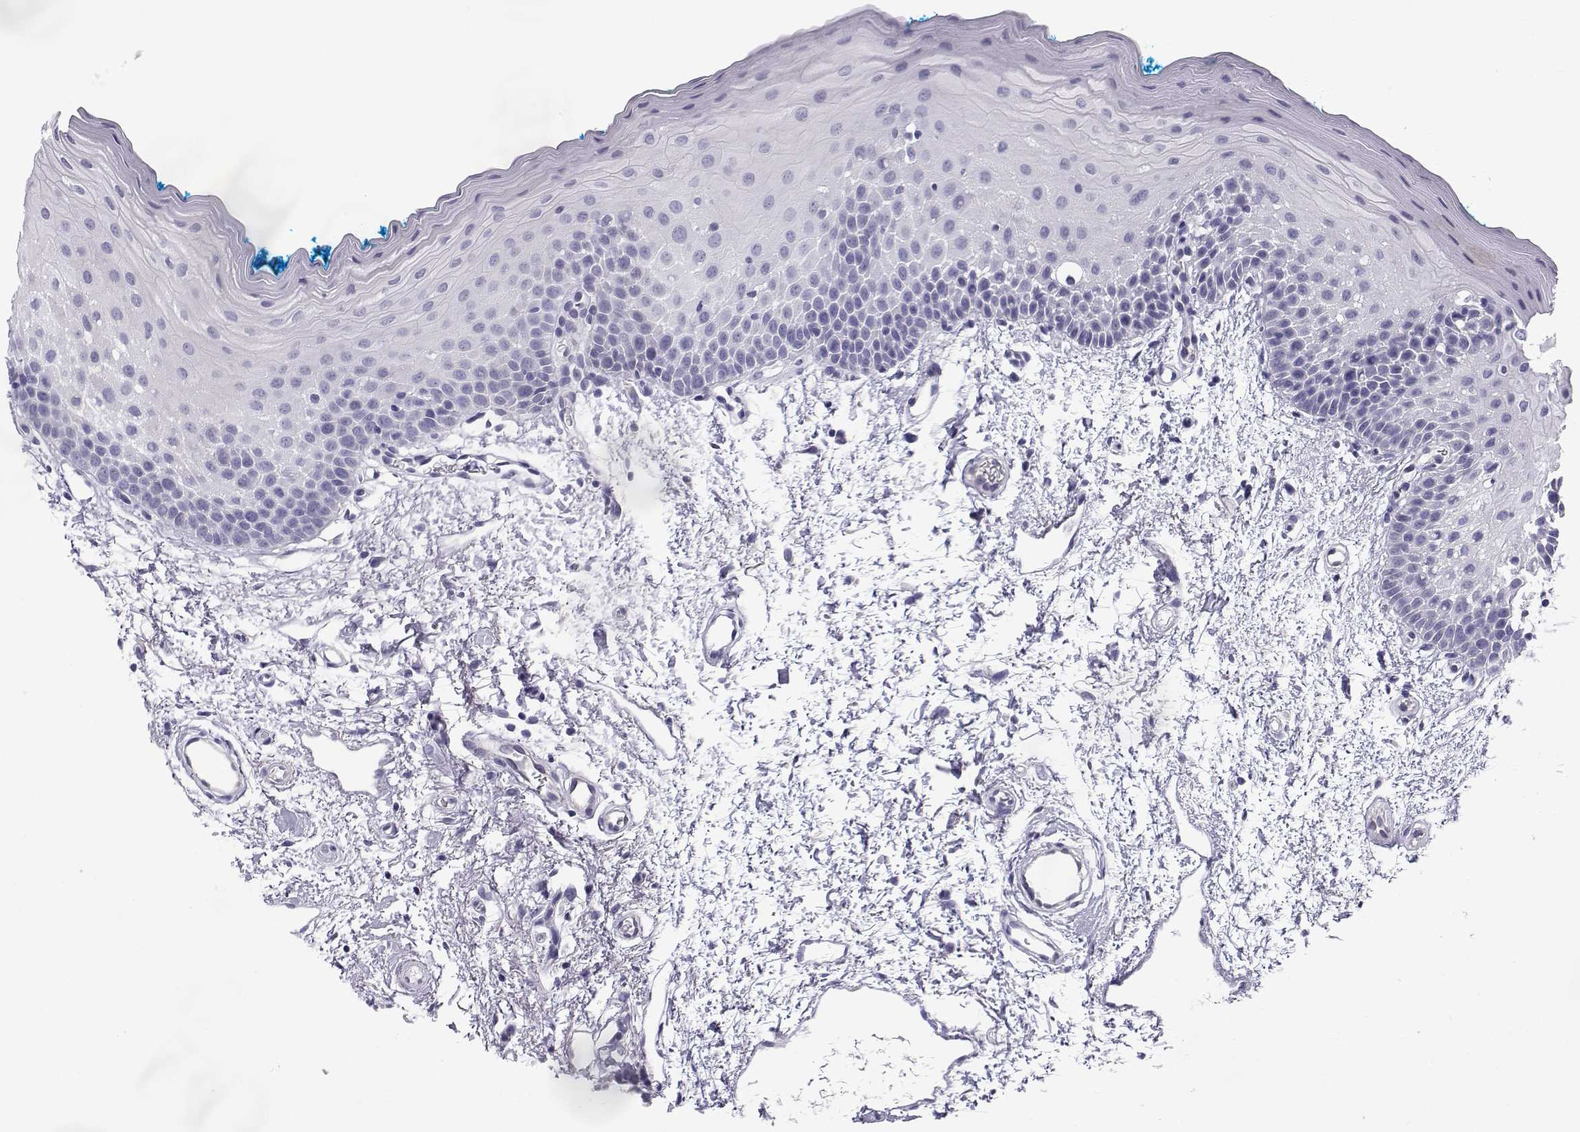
{"staining": {"intensity": "negative", "quantity": "none", "location": "none"}, "tissue": "oral mucosa", "cell_type": "Squamous epithelial cells", "image_type": "normal", "snomed": [{"axis": "morphology", "description": "Normal tissue, NOS"}, {"axis": "morphology", "description": "Squamous cell carcinoma, NOS"}, {"axis": "topography", "description": "Oral tissue"}, {"axis": "topography", "description": "Head-Neck"}], "caption": "Histopathology image shows no protein positivity in squamous epithelial cells of benign oral mucosa.", "gene": "RNASE12", "patient": {"sex": "female", "age": 75}}